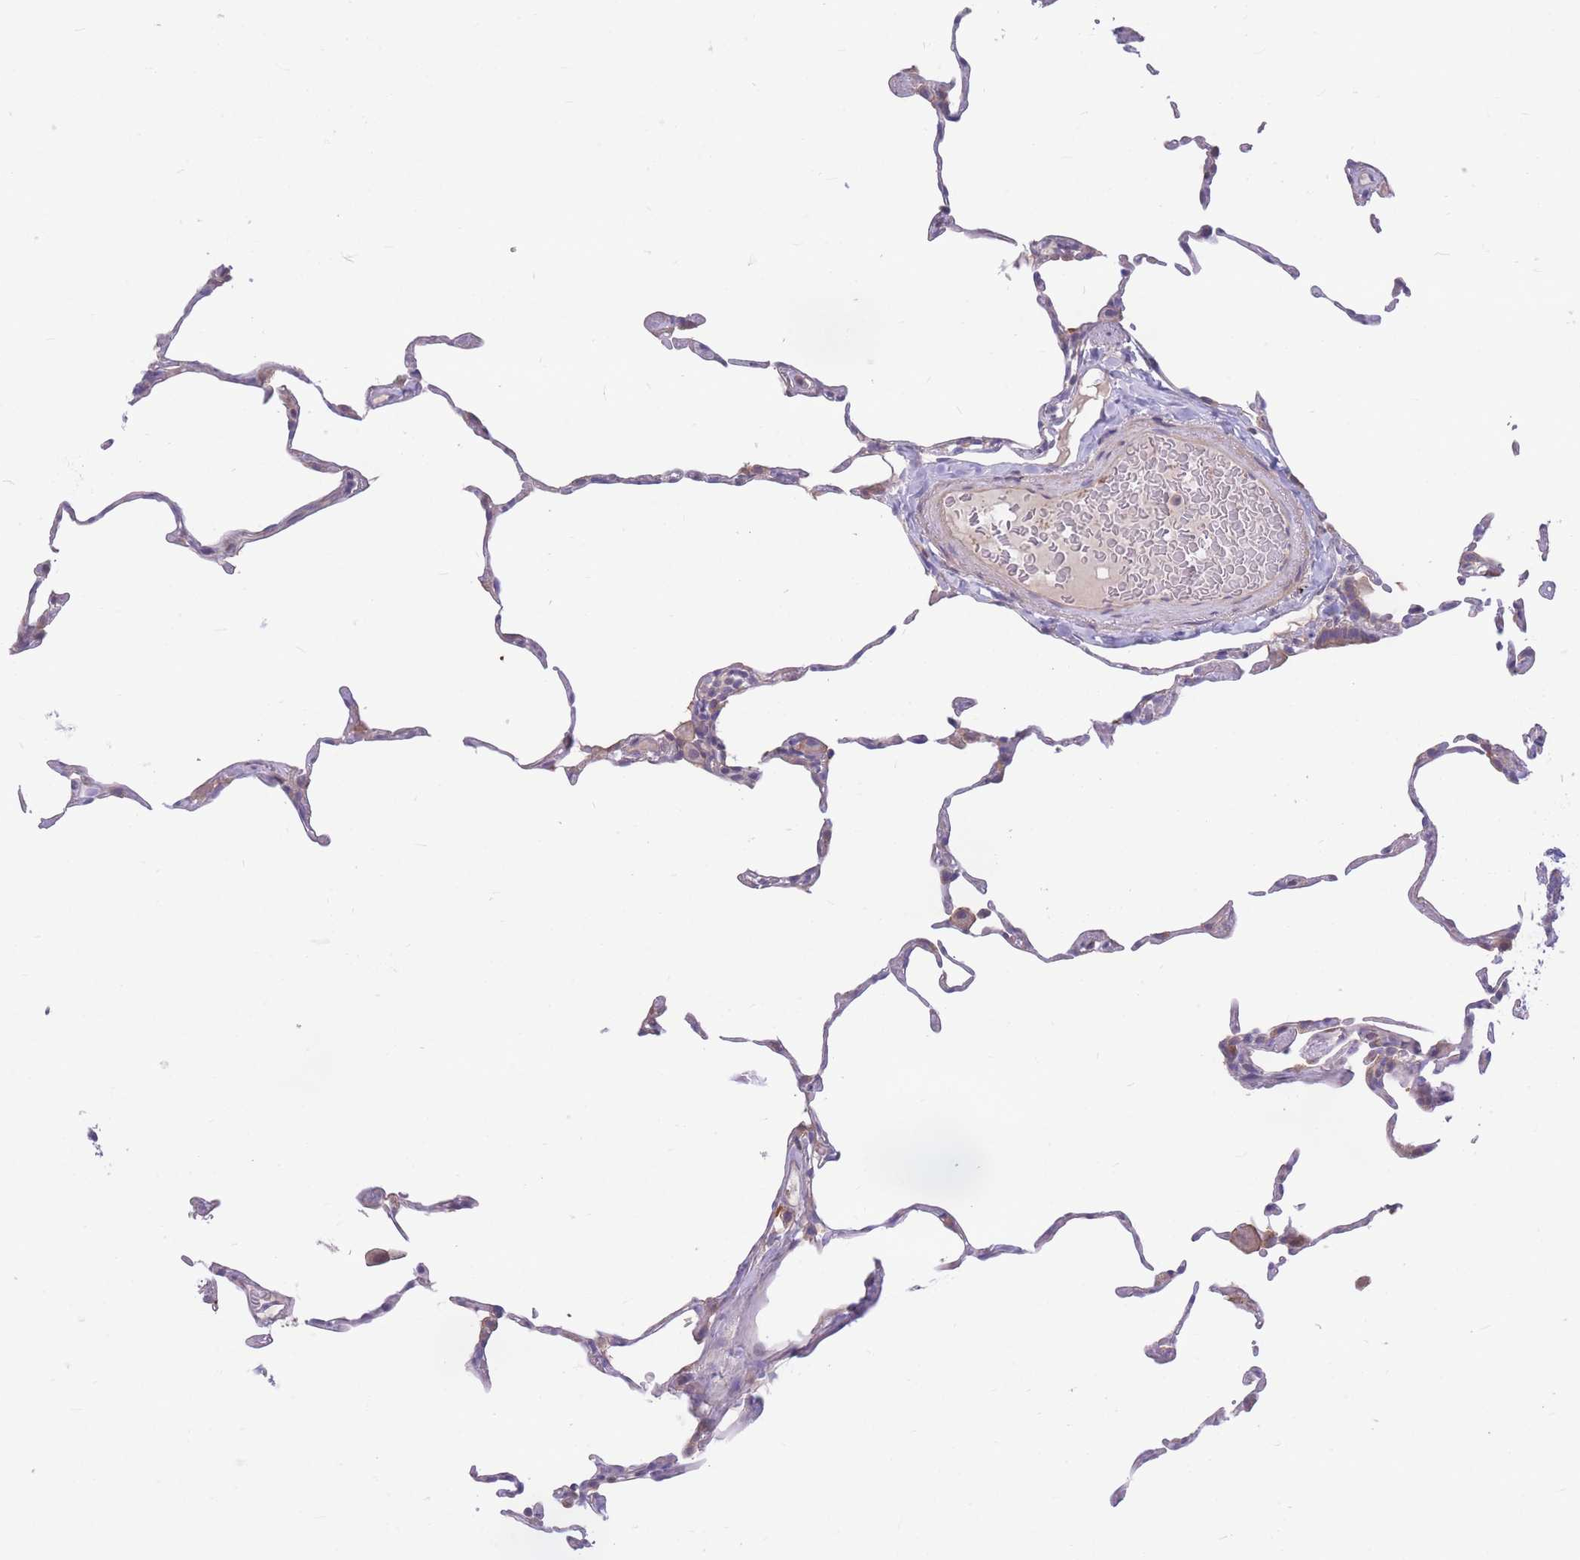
{"staining": {"intensity": "negative", "quantity": "none", "location": "none"}, "tissue": "lung", "cell_type": "Alveolar cells", "image_type": "normal", "snomed": [{"axis": "morphology", "description": "Normal tissue, NOS"}, {"axis": "topography", "description": "Lung"}], "caption": "Immunohistochemistry photomicrograph of benign human lung stained for a protein (brown), which shows no positivity in alveolar cells. (Brightfield microscopy of DAB (3,3'-diaminobenzidine) IHC at high magnification).", "gene": "OR5T1", "patient": {"sex": "female", "age": 57}}